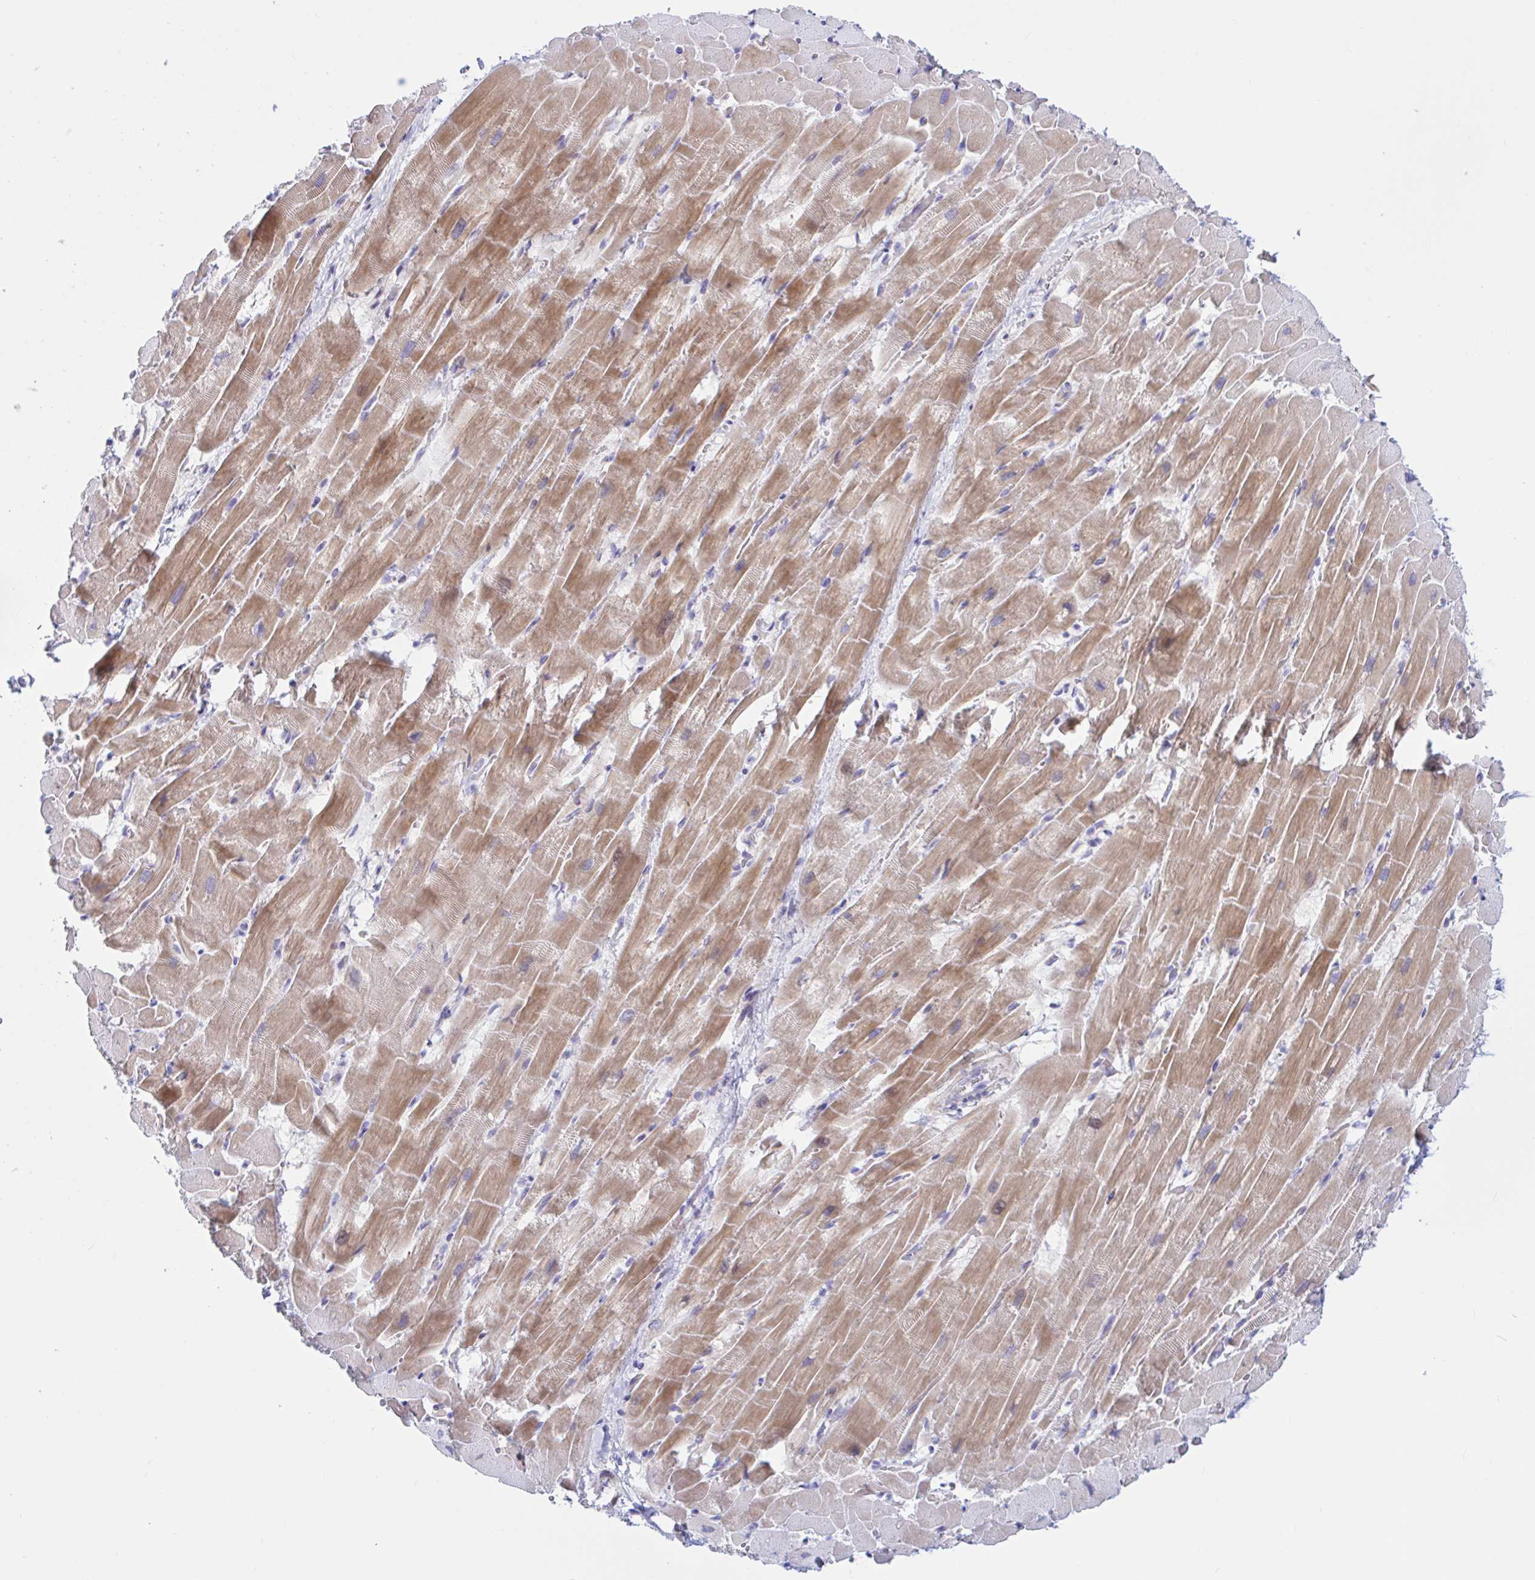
{"staining": {"intensity": "moderate", "quantity": "25%-75%", "location": "cytoplasmic/membranous"}, "tissue": "heart muscle", "cell_type": "Cardiomyocytes", "image_type": "normal", "snomed": [{"axis": "morphology", "description": "Normal tissue, NOS"}, {"axis": "topography", "description": "Heart"}], "caption": "Cardiomyocytes display moderate cytoplasmic/membranous expression in about 25%-75% of cells in normal heart muscle.", "gene": "ENSG00000271254", "patient": {"sex": "male", "age": 37}}